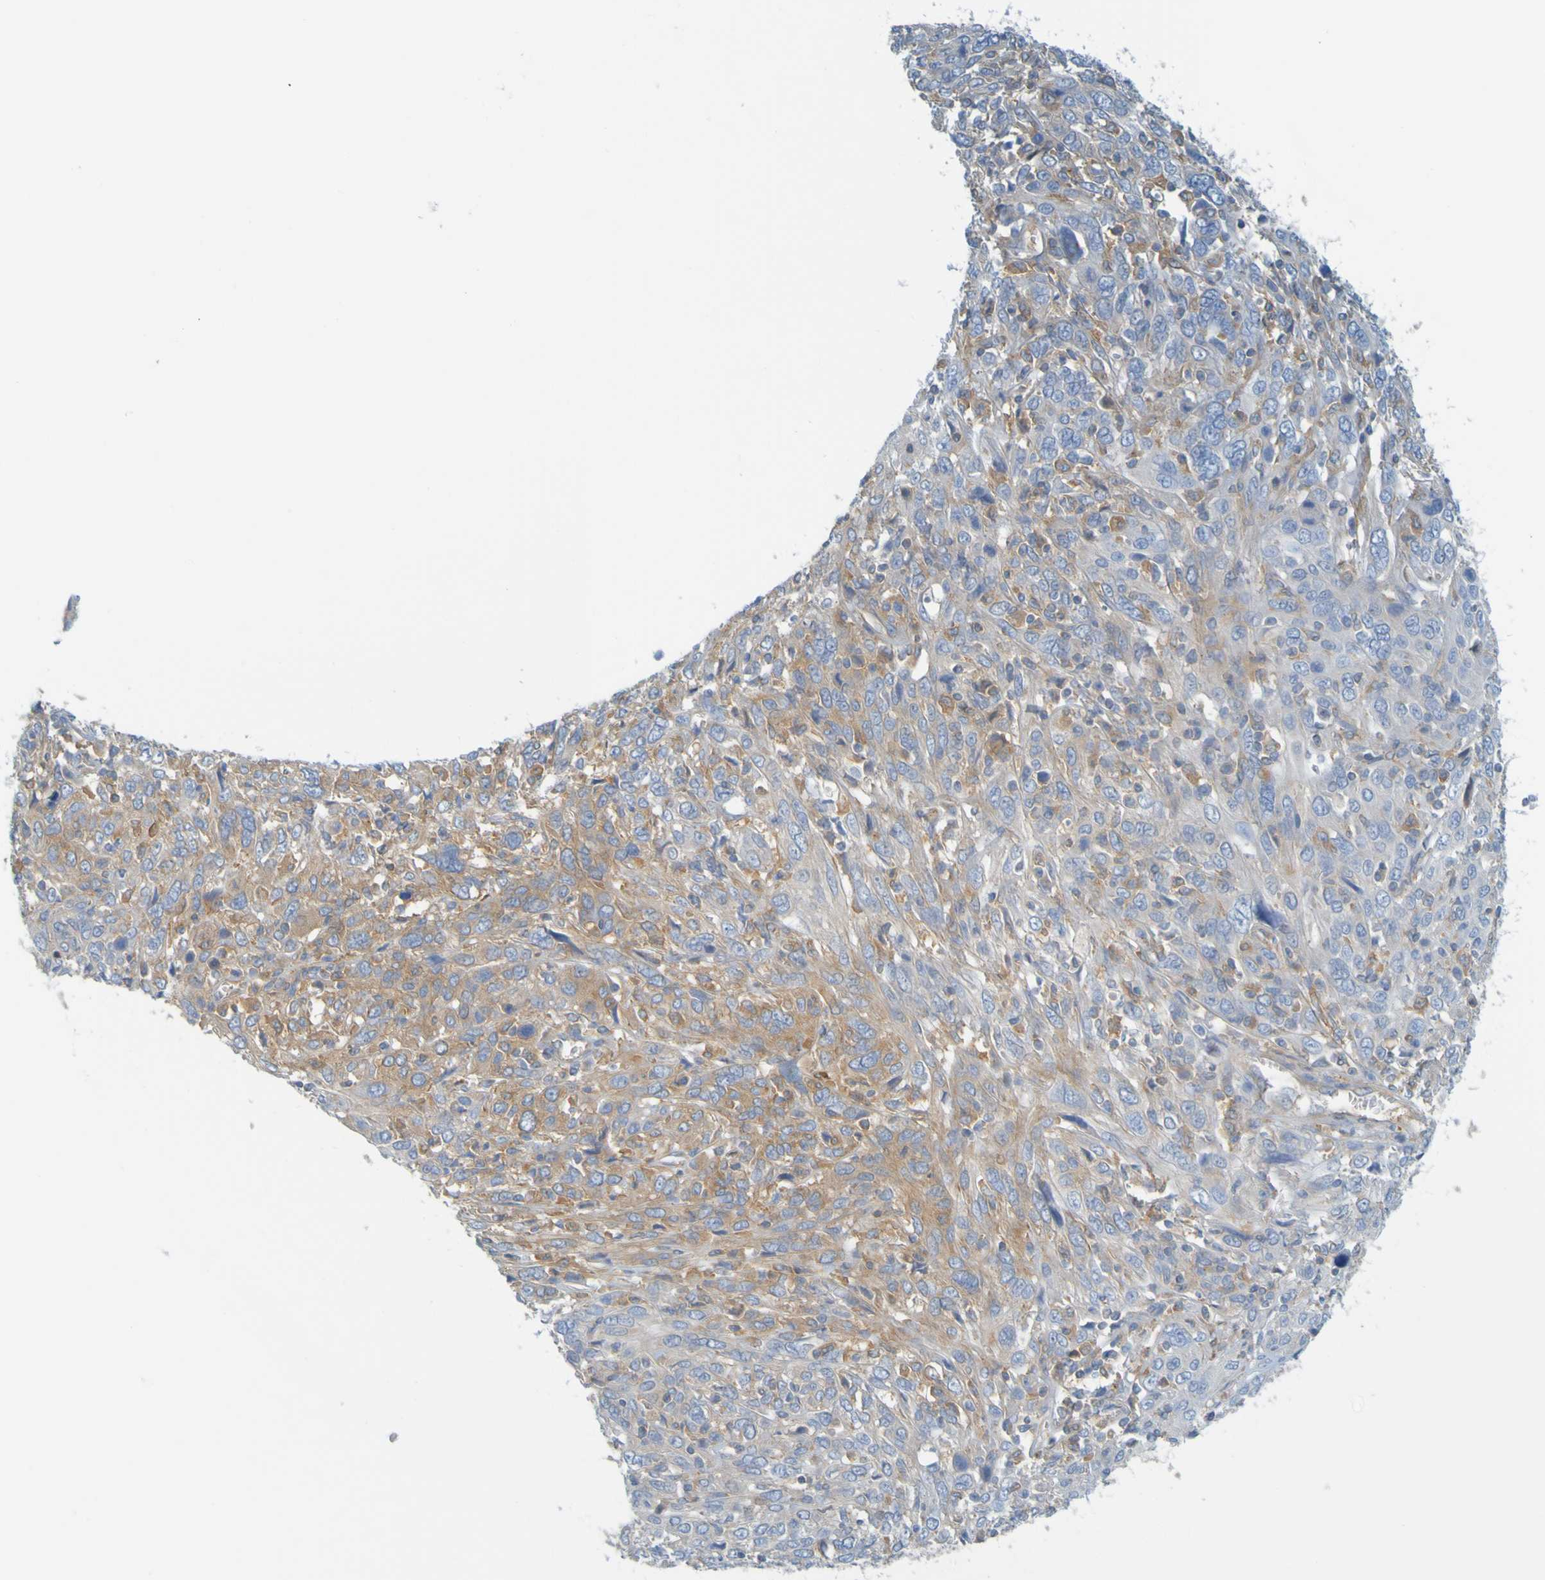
{"staining": {"intensity": "moderate", "quantity": "25%-75%", "location": "cytoplasmic/membranous"}, "tissue": "cervical cancer", "cell_type": "Tumor cells", "image_type": "cancer", "snomed": [{"axis": "morphology", "description": "Squamous cell carcinoma, NOS"}, {"axis": "topography", "description": "Cervix"}], "caption": "Tumor cells demonstrate medium levels of moderate cytoplasmic/membranous positivity in about 25%-75% of cells in squamous cell carcinoma (cervical).", "gene": "APPL1", "patient": {"sex": "female", "age": 46}}